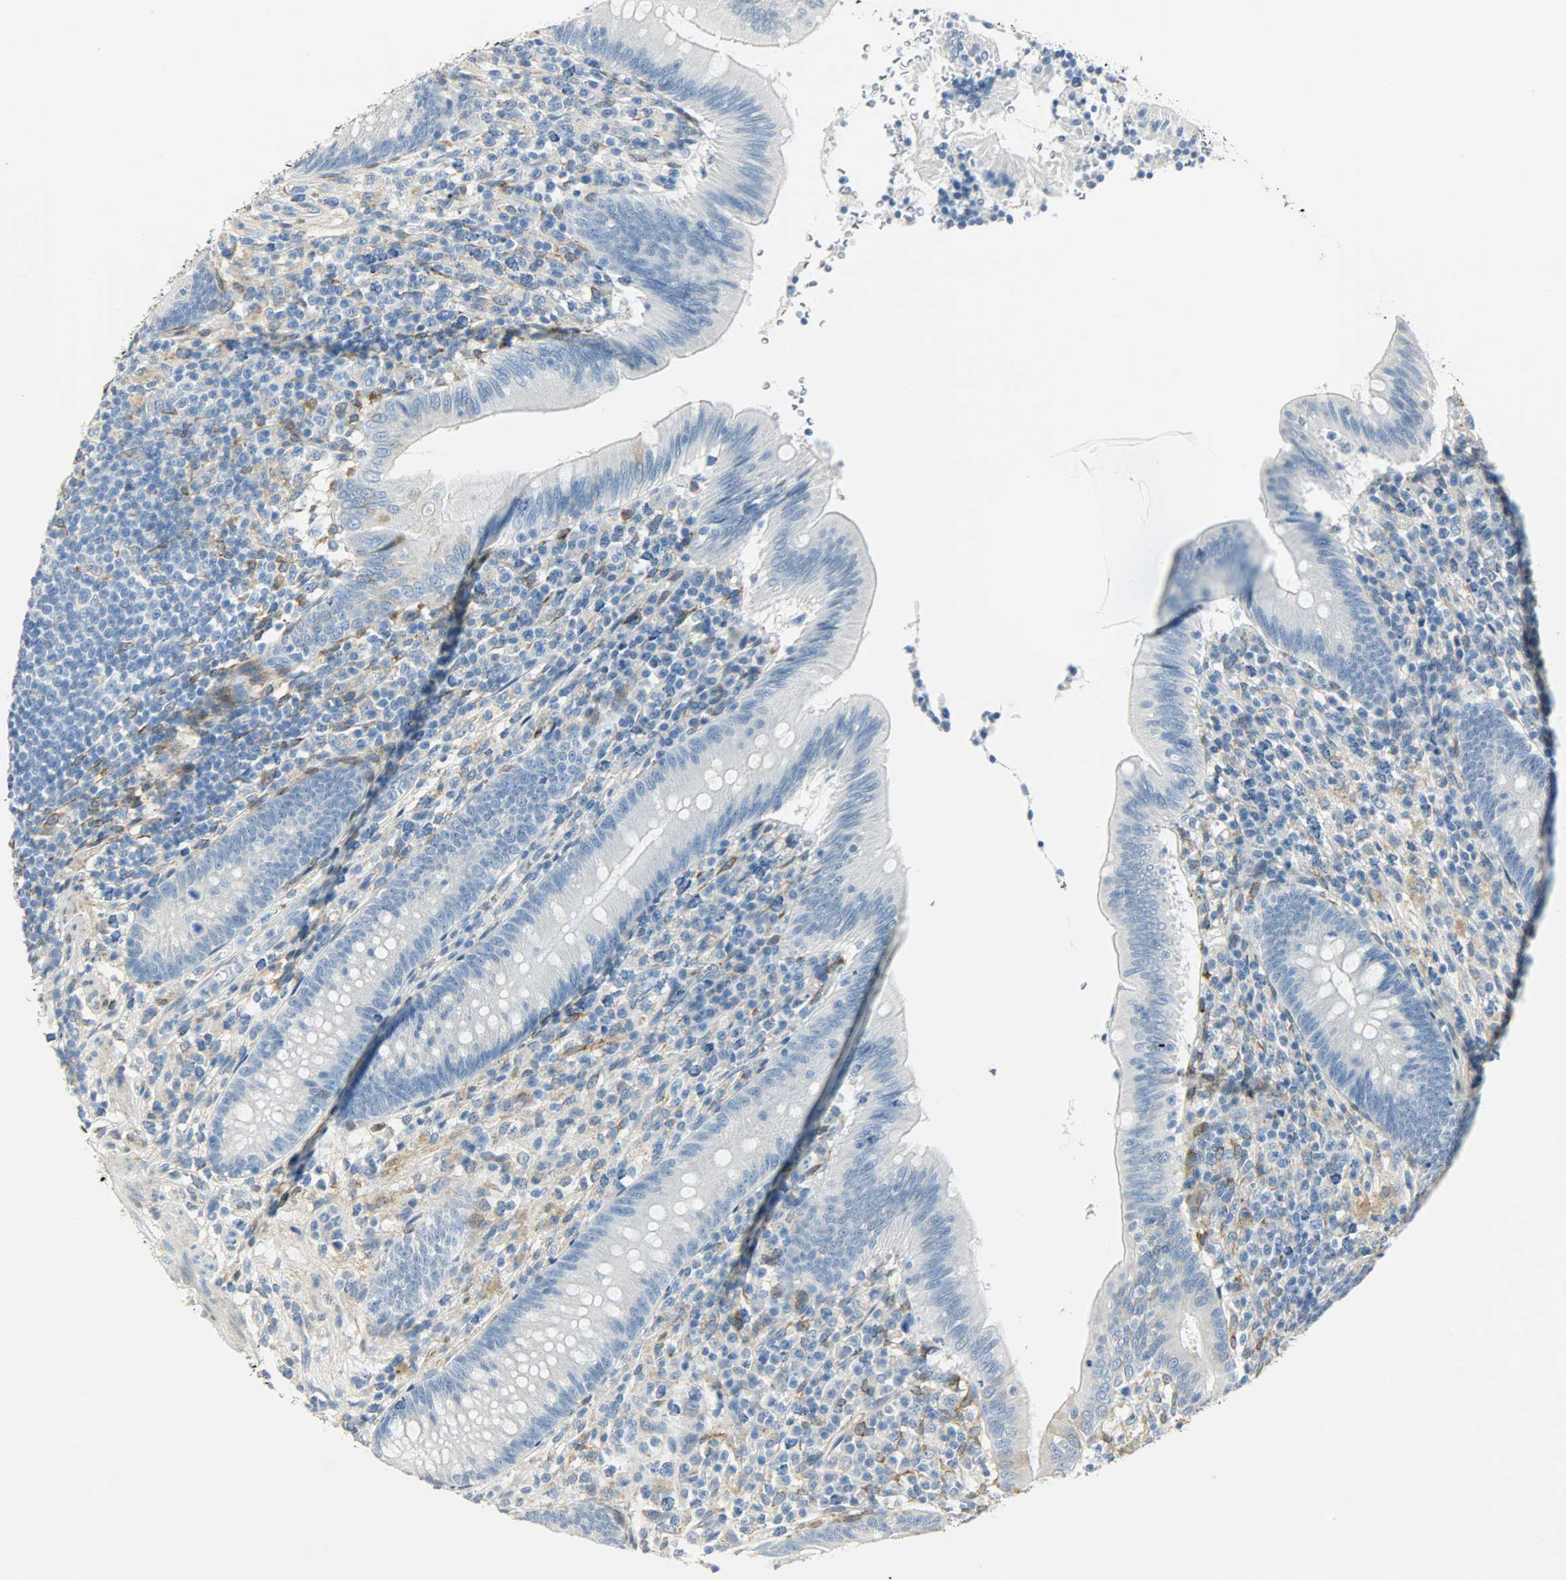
{"staining": {"intensity": "negative", "quantity": "none", "location": "none"}, "tissue": "appendix", "cell_type": "Glandular cells", "image_type": "normal", "snomed": [{"axis": "morphology", "description": "Normal tissue, NOS"}, {"axis": "morphology", "description": "Inflammation, NOS"}, {"axis": "topography", "description": "Appendix"}], "caption": "The histopathology image exhibits no staining of glandular cells in unremarkable appendix.", "gene": "PKD2", "patient": {"sex": "male", "age": 46}}